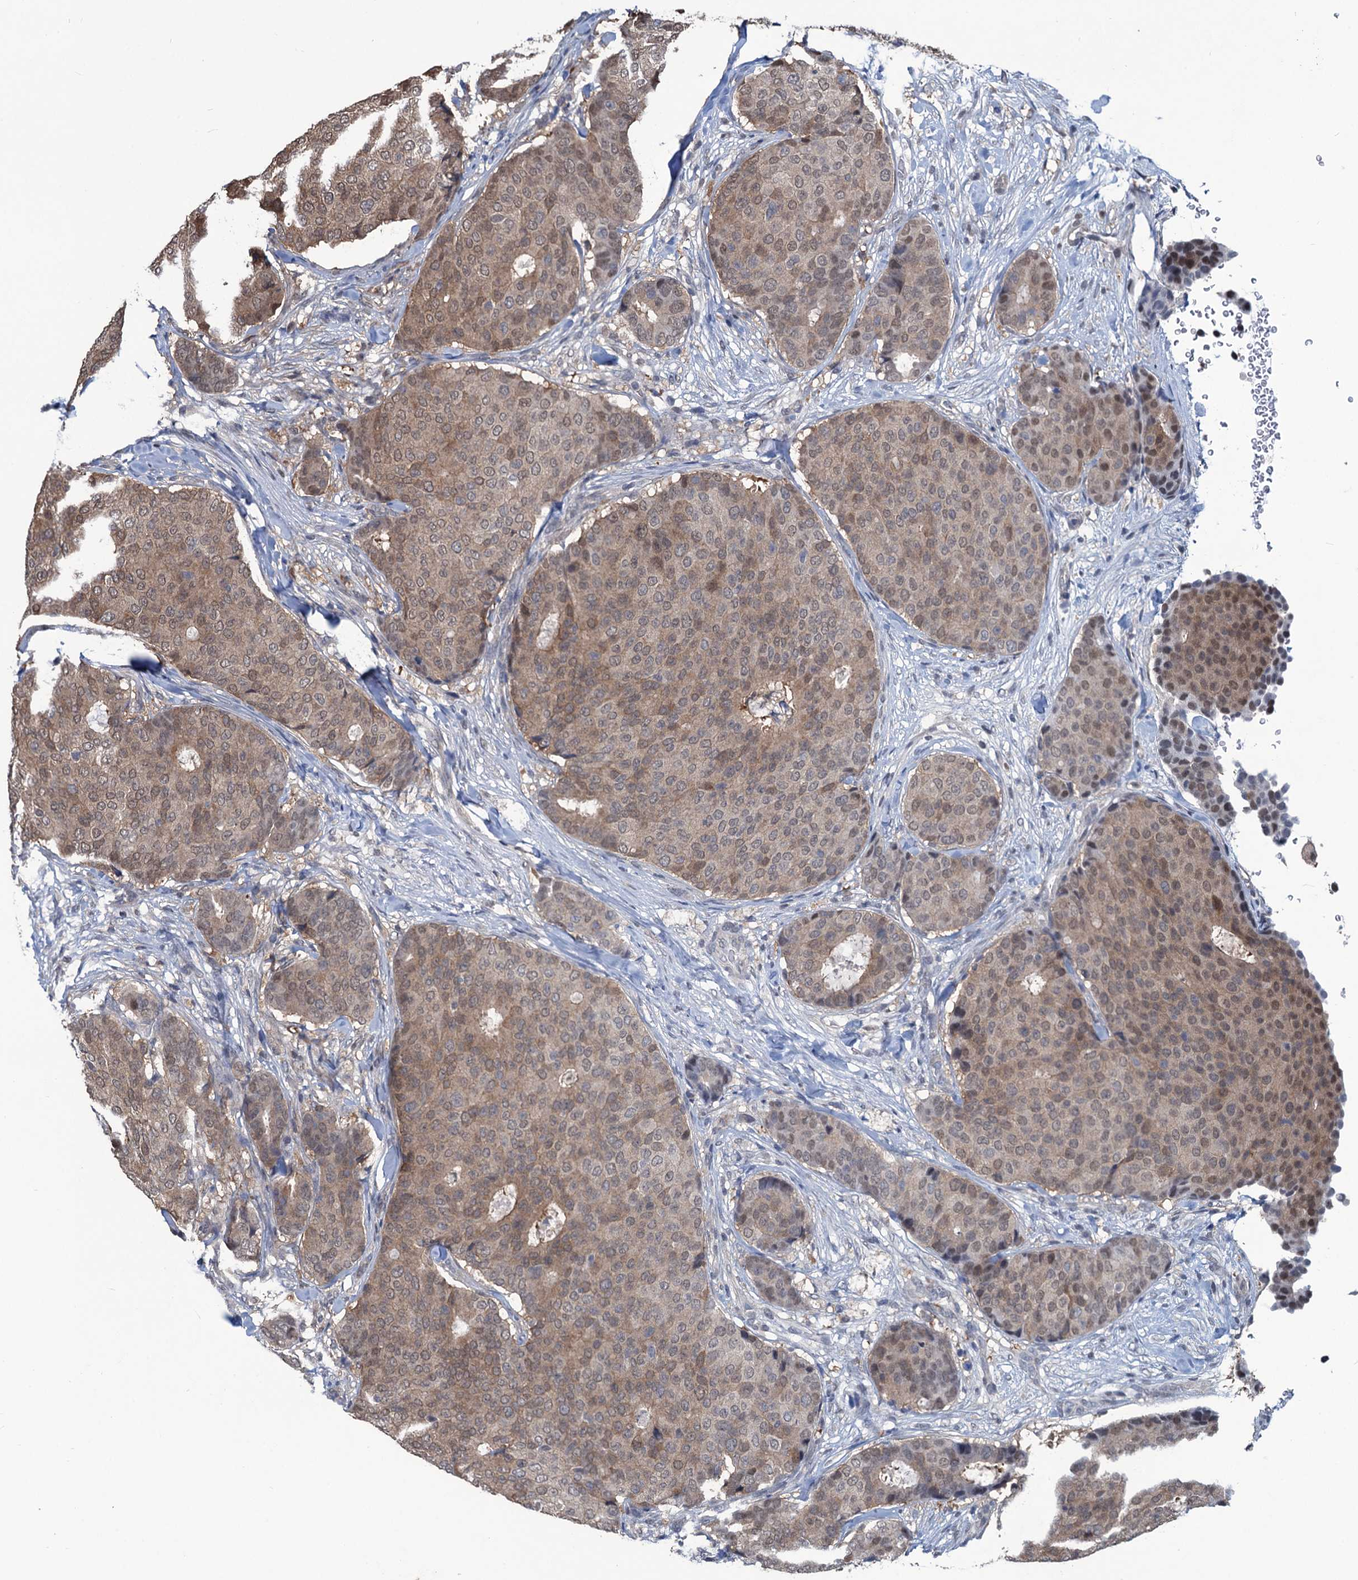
{"staining": {"intensity": "weak", "quantity": "25%-75%", "location": "cytoplasmic/membranous,nuclear"}, "tissue": "breast cancer", "cell_type": "Tumor cells", "image_type": "cancer", "snomed": [{"axis": "morphology", "description": "Duct carcinoma"}, {"axis": "topography", "description": "Breast"}], "caption": "There is low levels of weak cytoplasmic/membranous and nuclear expression in tumor cells of breast cancer, as demonstrated by immunohistochemical staining (brown color).", "gene": "RTKN2", "patient": {"sex": "female", "age": 75}}